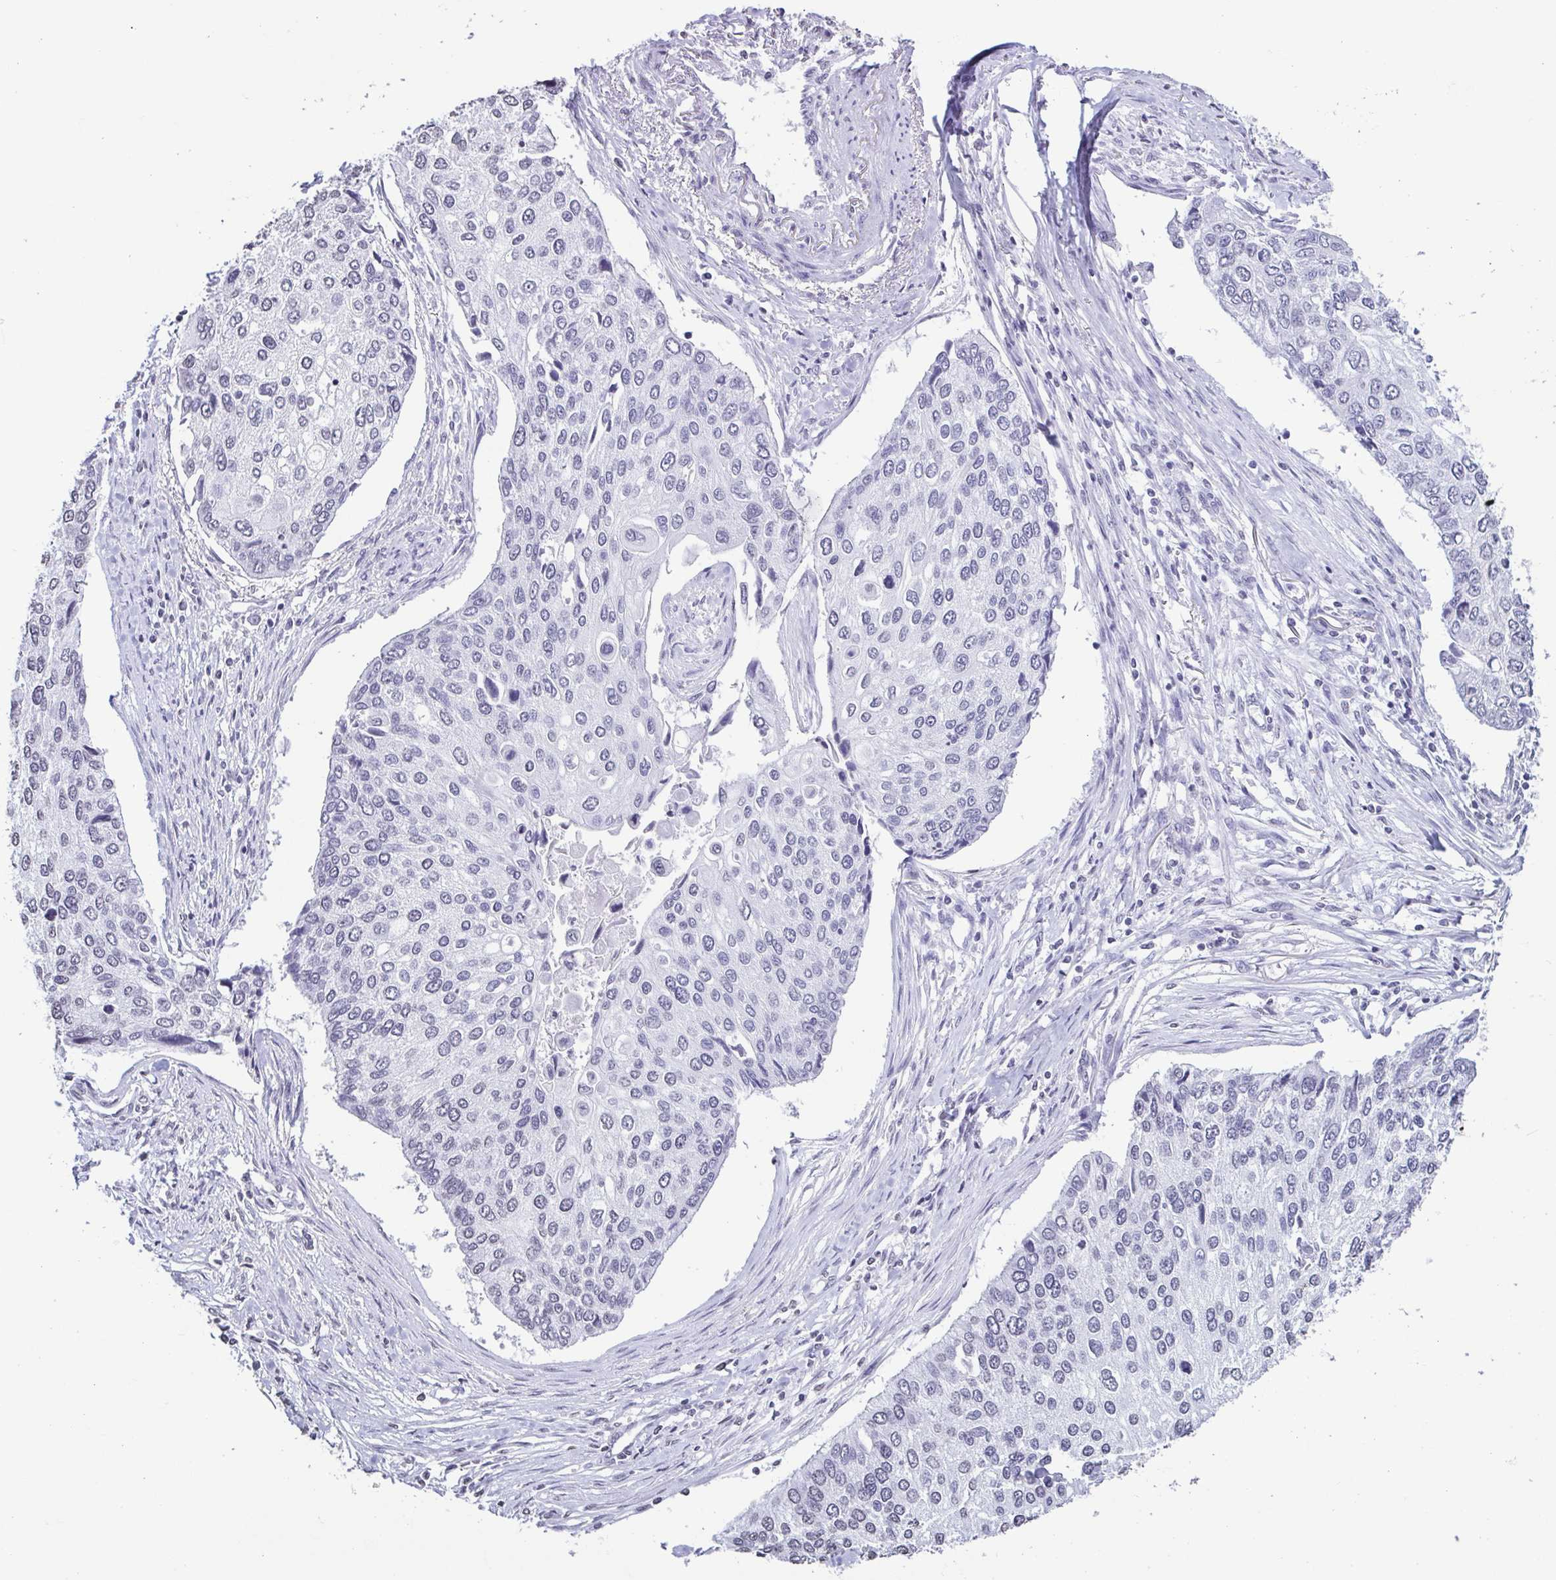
{"staining": {"intensity": "negative", "quantity": "none", "location": "none"}, "tissue": "lung cancer", "cell_type": "Tumor cells", "image_type": "cancer", "snomed": [{"axis": "morphology", "description": "Squamous cell carcinoma, NOS"}, {"axis": "morphology", "description": "Squamous cell carcinoma, metastatic, NOS"}, {"axis": "topography", "description": "Lung"}], "caption": "Immunohistochemistry micrograph of neoplastic tissue: human metastatic squamous cell carcinoma (lung) stained with DAB (3,3'-diaminobenzidine) exhibits no significant protein expression in tumor cells.", "gene": "VCY1B", "patient": {"sex": "male", "age": 63}}